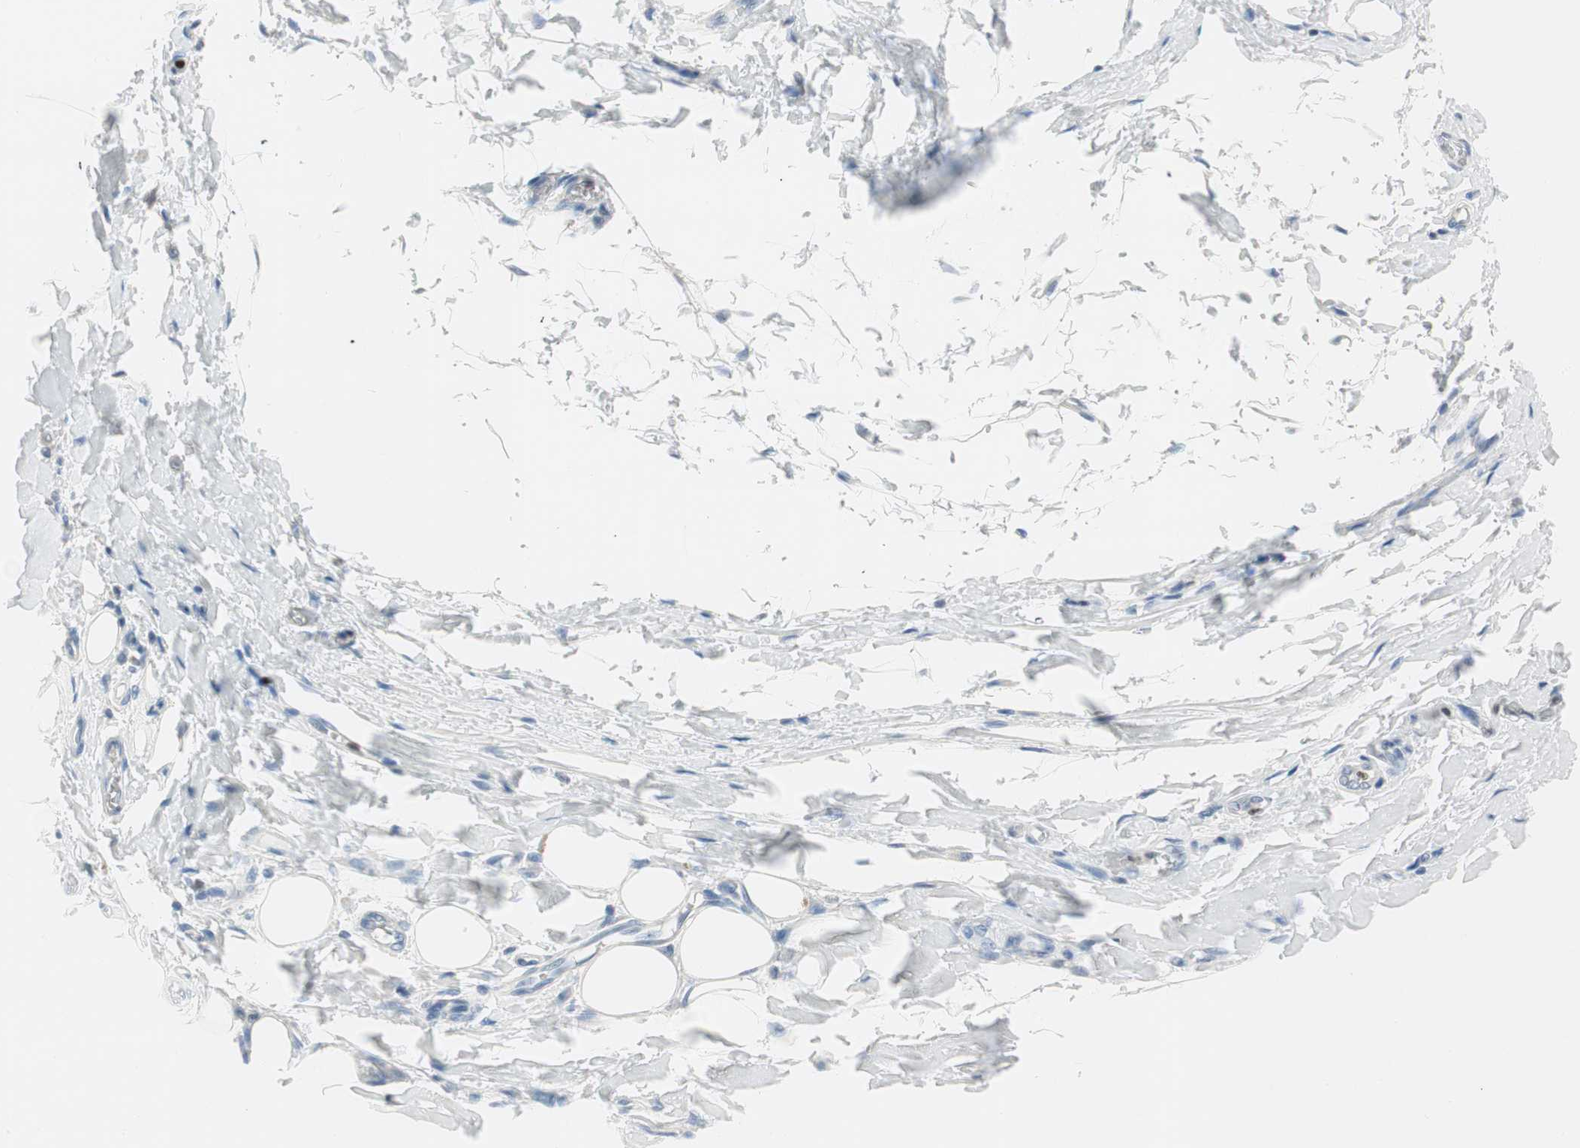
{"staining": {"intensity": "negative", "quantity": "none", "location": "none"}, "tissue": "adipose tissue", "cell_type": "Adipocytes", "image_type": "normal", "snomed": [{"axis": "morphology", "description": "Normal tissue, NOS"}, {"axis": "morphology", "description": "Adenocarcinoma, NOS"}, {"axis": "topography", "description": "Esophagus"}], "caption": "High magnification brightfield microscopy of unremarkable adipose tissue stained with DAB (3,3'-diaminobenzidine) (brown) and counterstained with hematoxylin (blue): adipocytes show no significant expression.", "gene": "EZH2", "patient": {"sex": "male", "age": 62}}